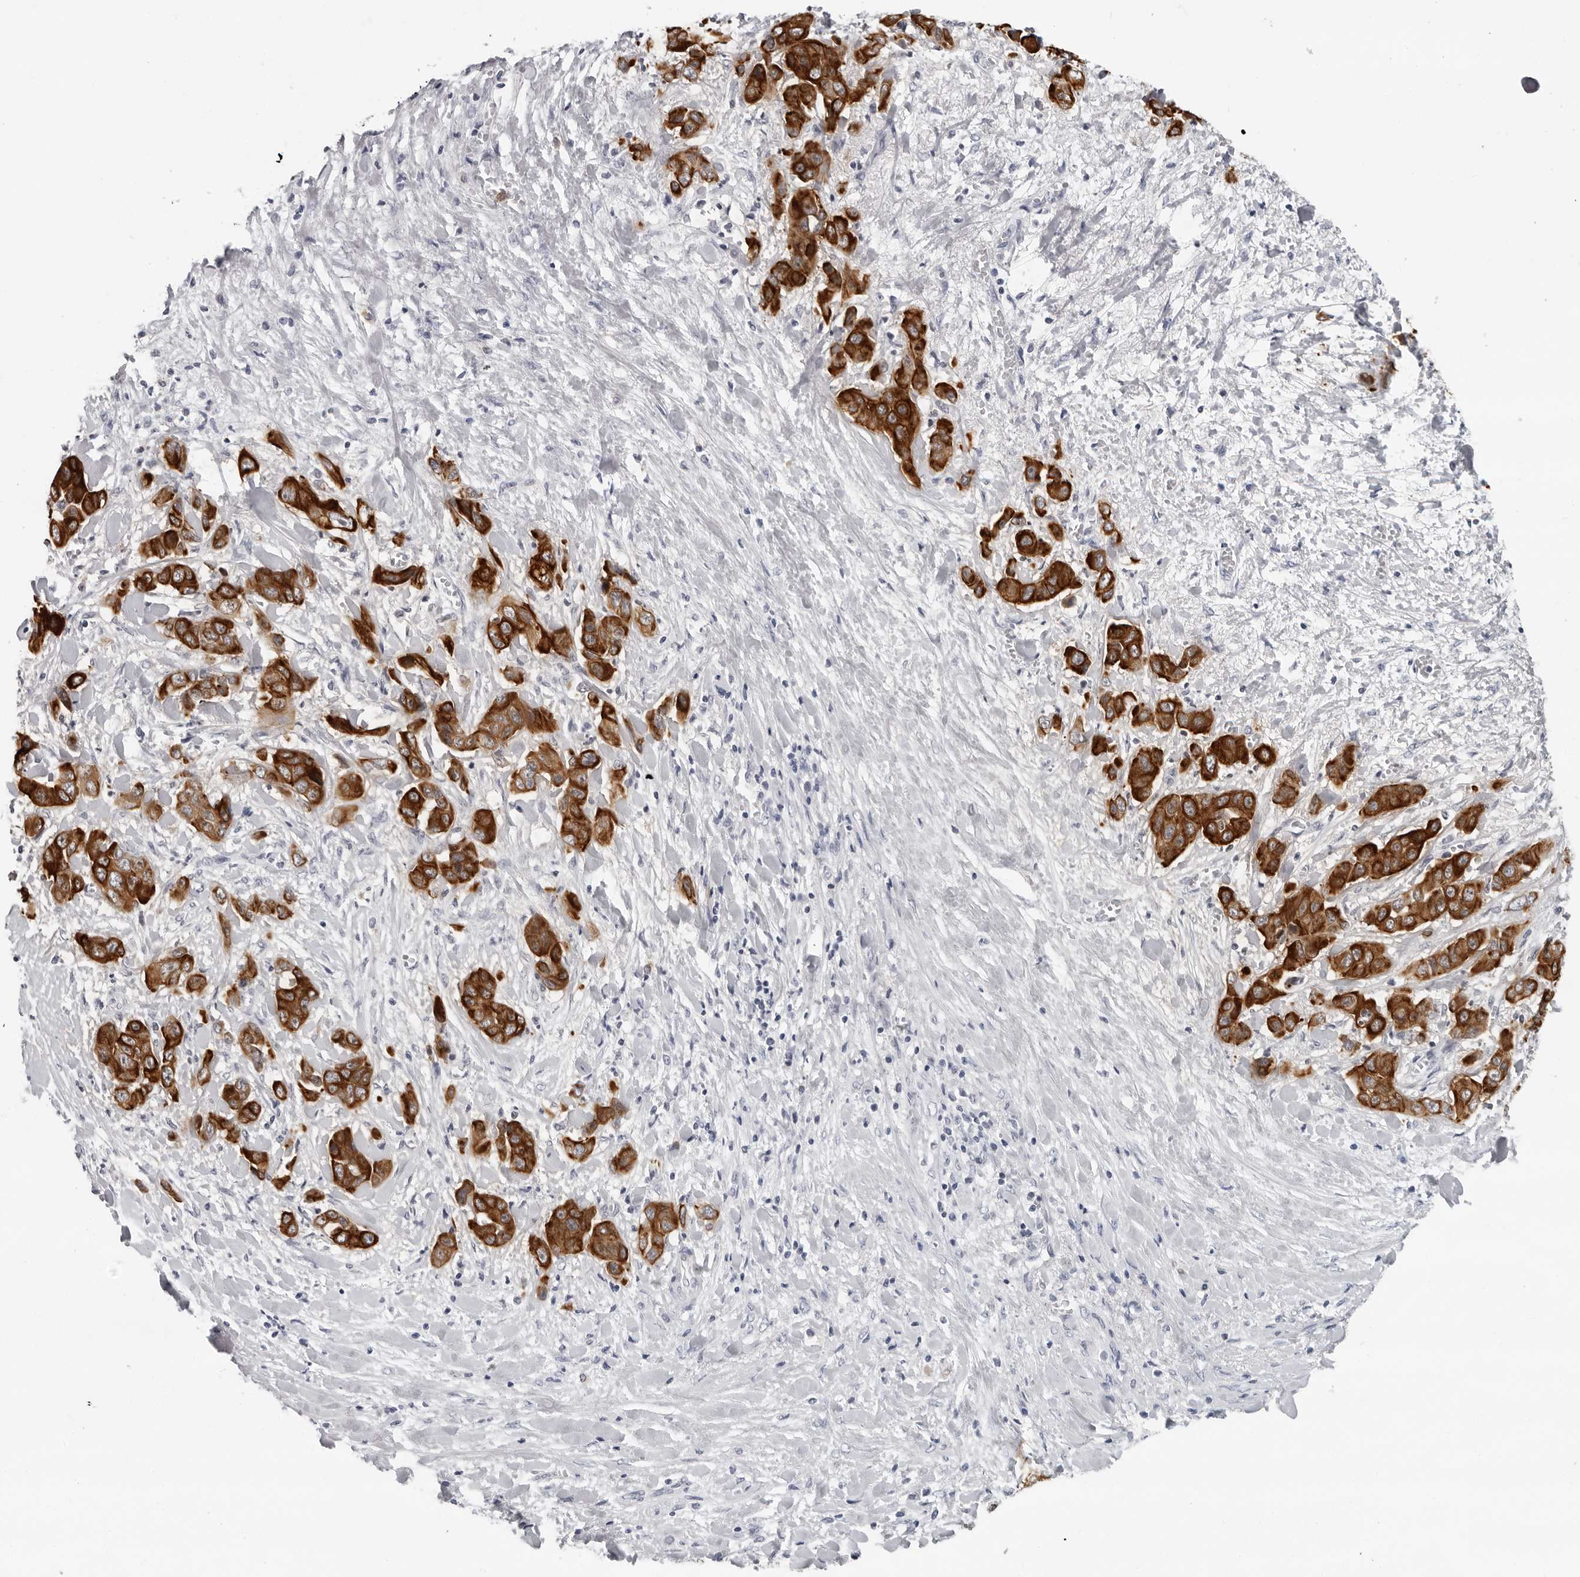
{"staining": {"intensity": "strong", "quantity": ">75%", "location": "cytoplasmic/membranous"}, "tissue": "liver cancer", "cell_type": "Tumor cells", "image_type": "cancer", "snomed": [{"axis": "morphology", "description": "Cholangiocarcinoma"}, {"axis": "topography", "description": "Liver"}], "caption": "Protein staining exhibits strong cytoplasmic/membranous positivity in approximately >75% of tumor cells in liver cholangiocarcinoma. Immunohistochemistry stains the protein in brown and the nuclei are stained blue.", "gene": "CCDC28B", "patient": {"sex": "female", "age": 52}}